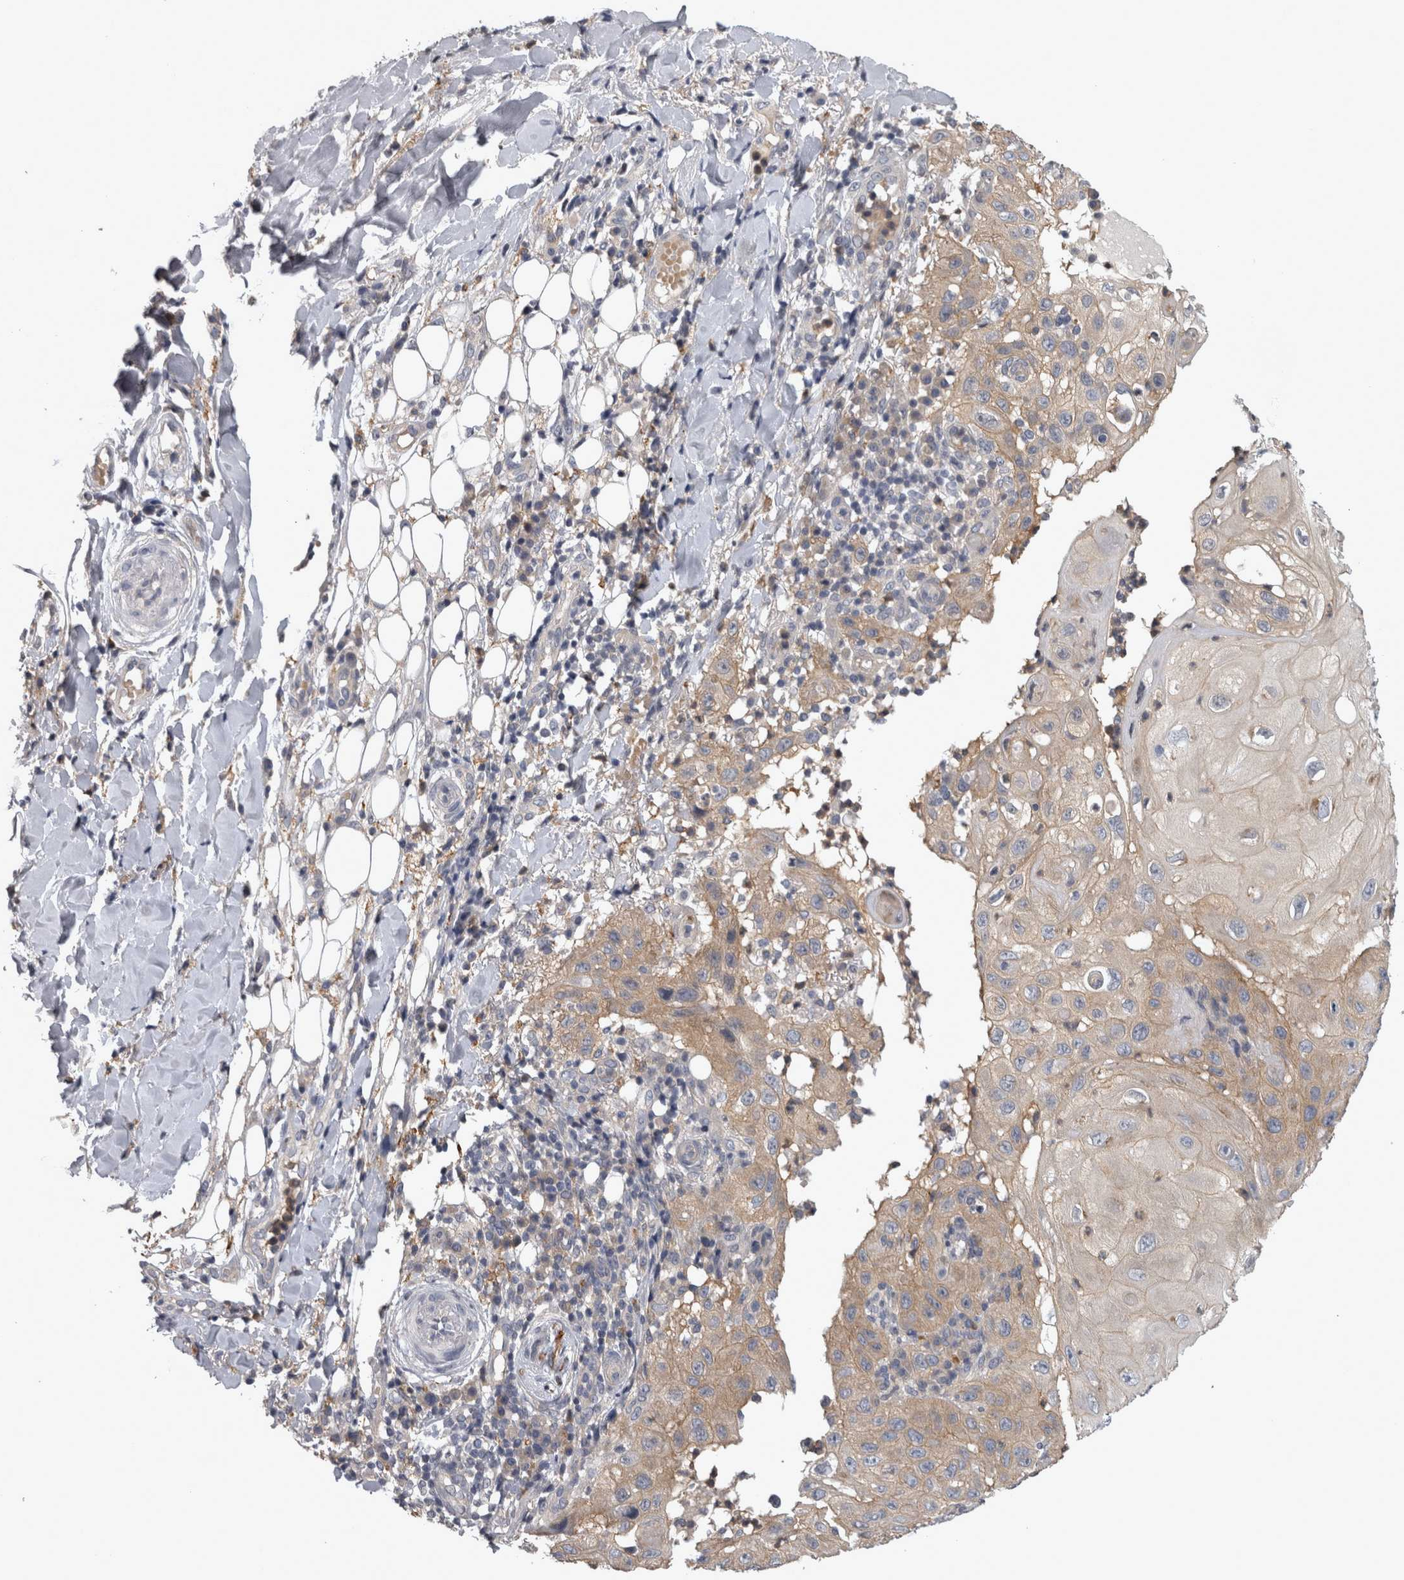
{"staining": {"intensity": "weak", "quantity": "<25%", "location": "cytoplasmic/membranous"}, "tissue": "skin cancer", "cell_type": "Tumor cells", "image_type": "cancer", "snomed": [{"axis": "morphology", "description": "Normal tissue, NOS"}, {"axis": "morphology", "description": "Squamous cell carcinoma, NOS"}, {"axis": "topography", "description": "Skin"}], "caption": "High magnification brightfield microscopy of skin cancer stained with DAB (3,3'-diaminobenzidine) (brown) and counterstained with hematoxylin (blue): tumor cells show no significant expression.", "gene": "PRKCI", "patient": {"sex": "female", "age": 96}}